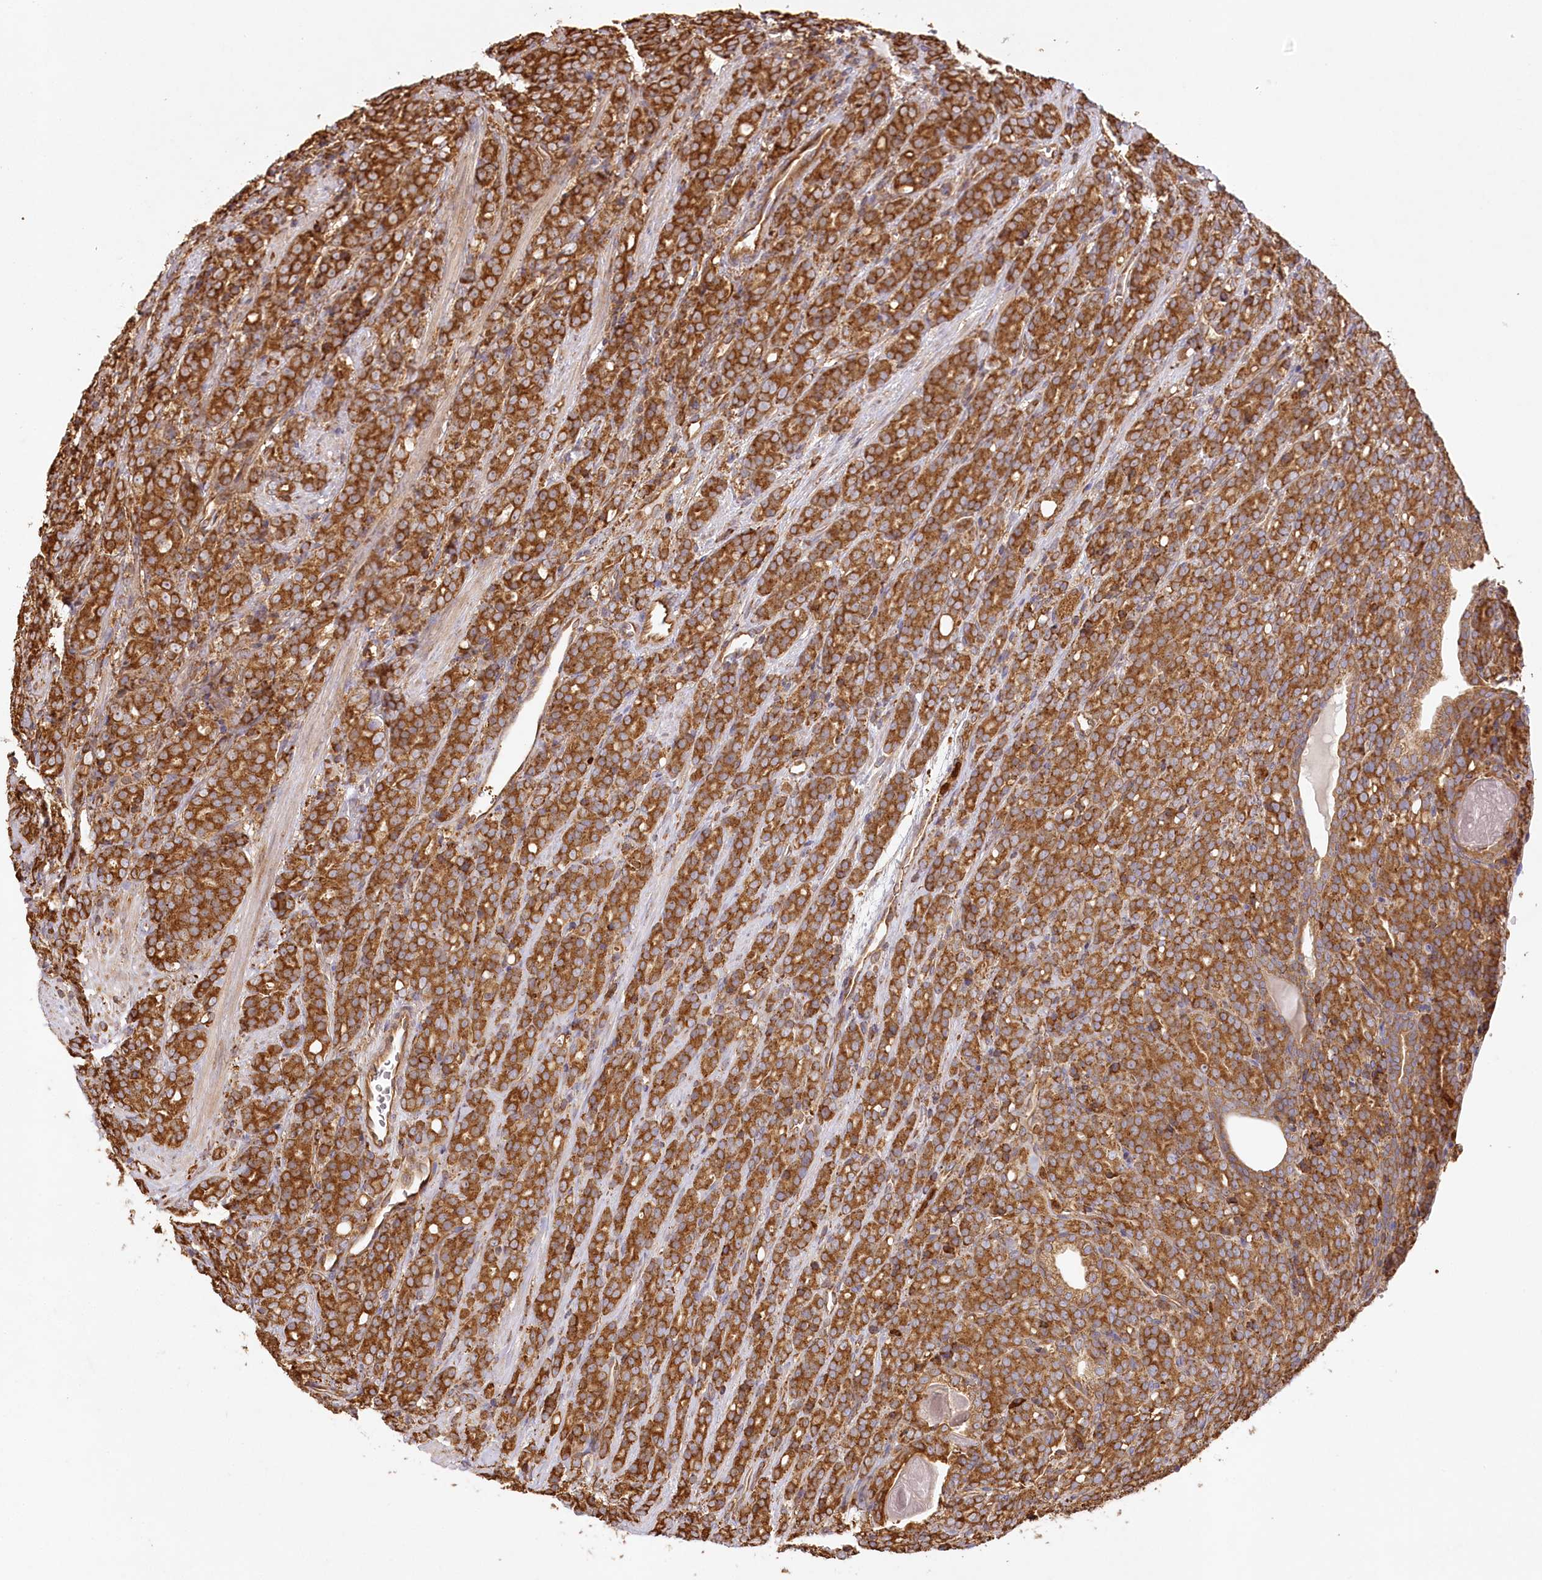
{"staining": {"intensity": "strong", "quantity": ">75%", "location": "cytoplasmic/membranous"}, "tissue": "prostate cancer", "cell_type": "Tumor cells", "image_type": "cancer", "snomed": [{"axis": "morphology", "description": "Adenocarcinoma, High grade"}, {"axis": "topography", "description": "Prostate"}], "caption": "The immunohistochemical stain highlights strong cytoplasmic/membranous expression in tumor cells of adenocarcinoma (high-grade) (prostate) tissue.", "gene": "ACAP2", "patient": {"sex": "male", "age": 62}}